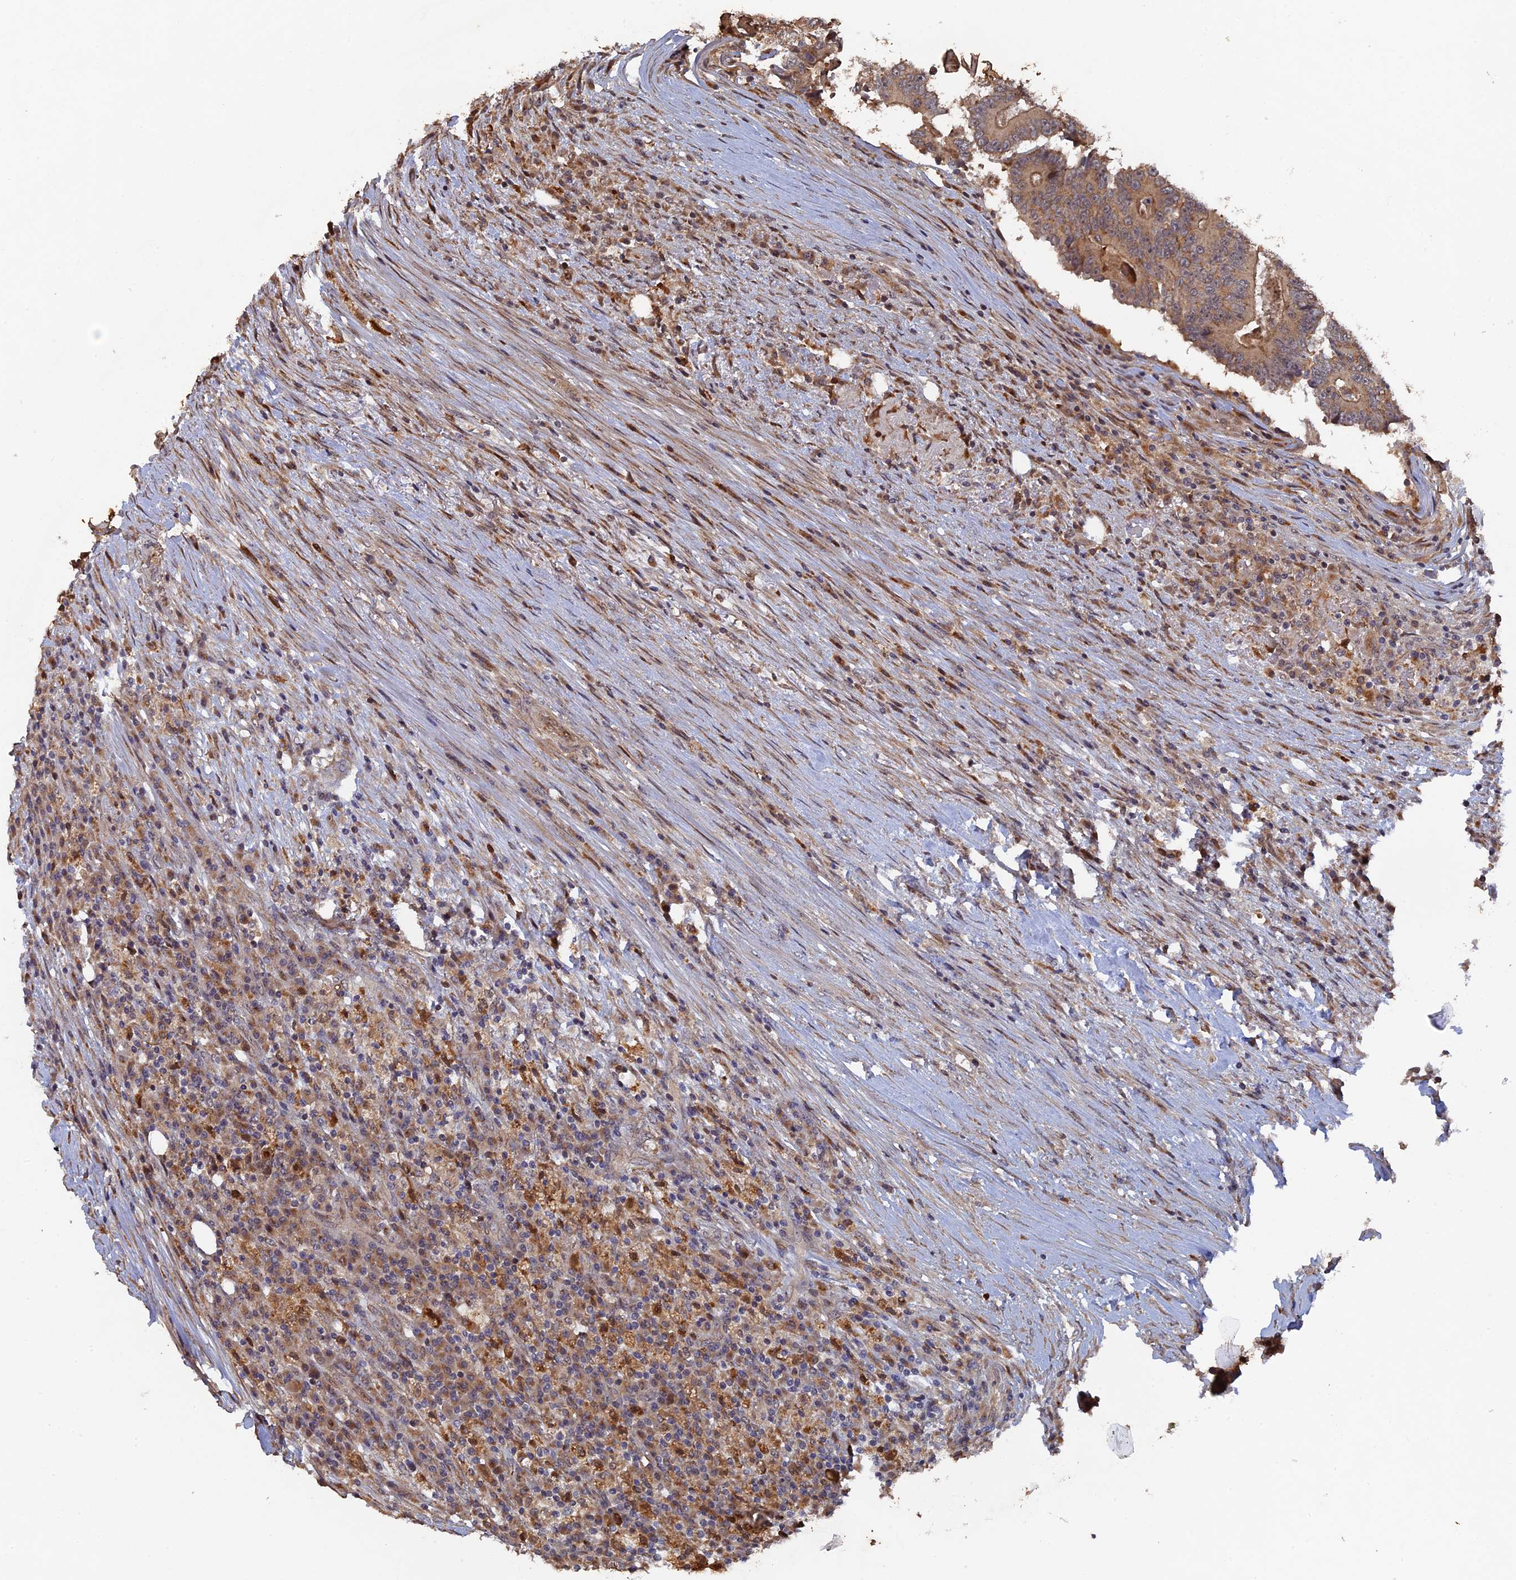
{"staining": {"intensity": "moderate", "quantity": "25%-75%", "location": "cytoplasmic/membranous"}, "tissue": "colorectal cancer", "cell_type": "Tumor cells", "image_type": "cancer", "snomed": [{"axis": "morphology", "description": "Adenocarcinoma, NOS"}, {"axis": "topography", "description": "Colon"}], "caption": "This histopathology image displays immunohistochemistry staining of human colorectal cancer, with medium moderate cytoplasmic/membranous staining in approximately 25%-75% of tumor cells.", "gene": "VPS37C", "patient": {"sex": "male", "age": 83}}